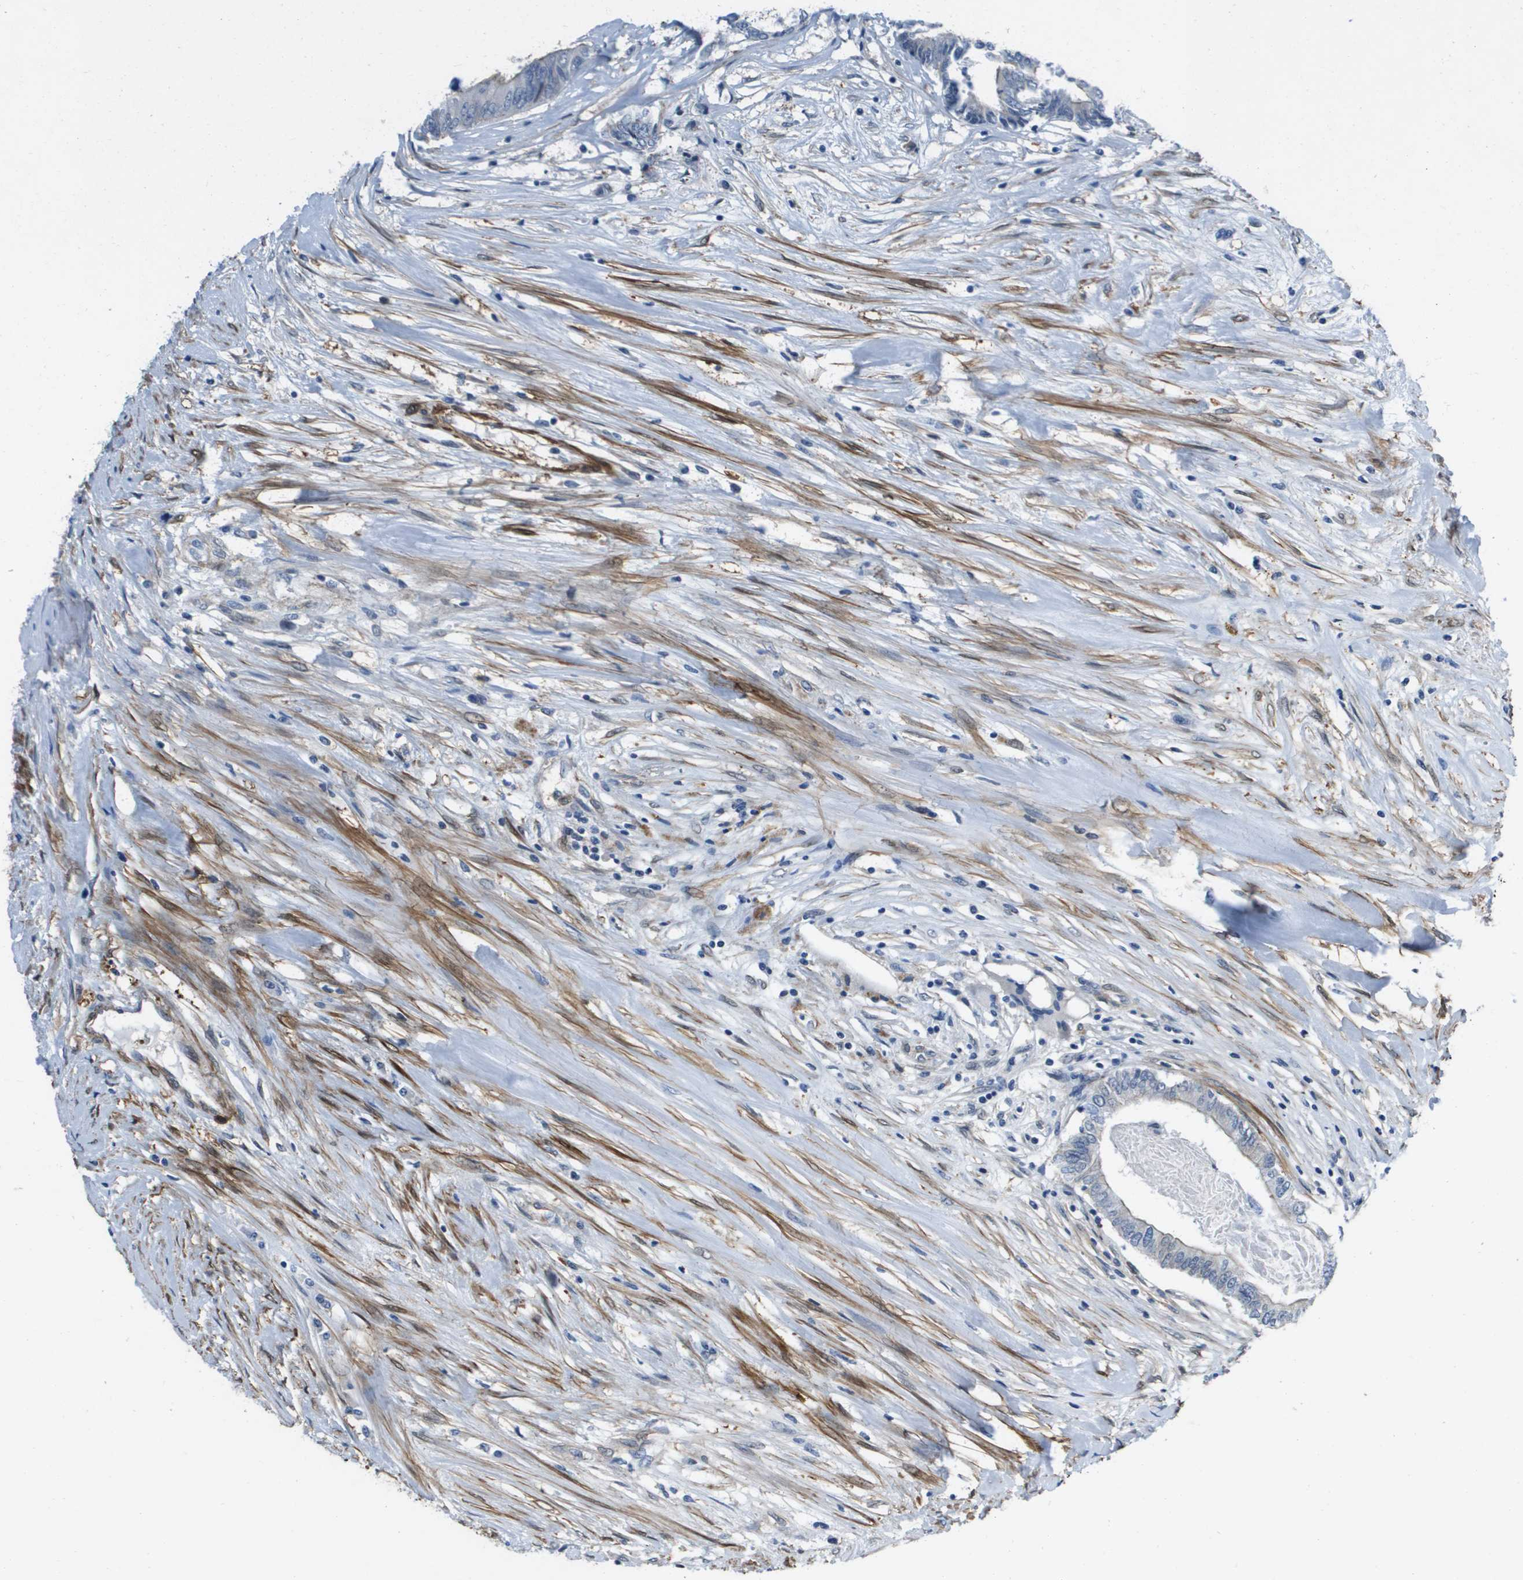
{"staining": {"intensity": "weak", "quantity": "<25%", "location": "cytoplasmic/membranous"}, "tissue": "colorectal cancer", "cell_type": "Tumor cells", "image_type": "cancer", "snomed": [{"axis": "morphology", "description": "Adenocarcinoma, NOS"}, {"axis": "topography", "description": "Rectum"}], "caption": "Colorectal adenocarcinoma stained for a protein using immunohistochemistry exhibits no positivity tumor cells.", "gene": "LPP", "patient": {"sex": "male", "age": 63}}